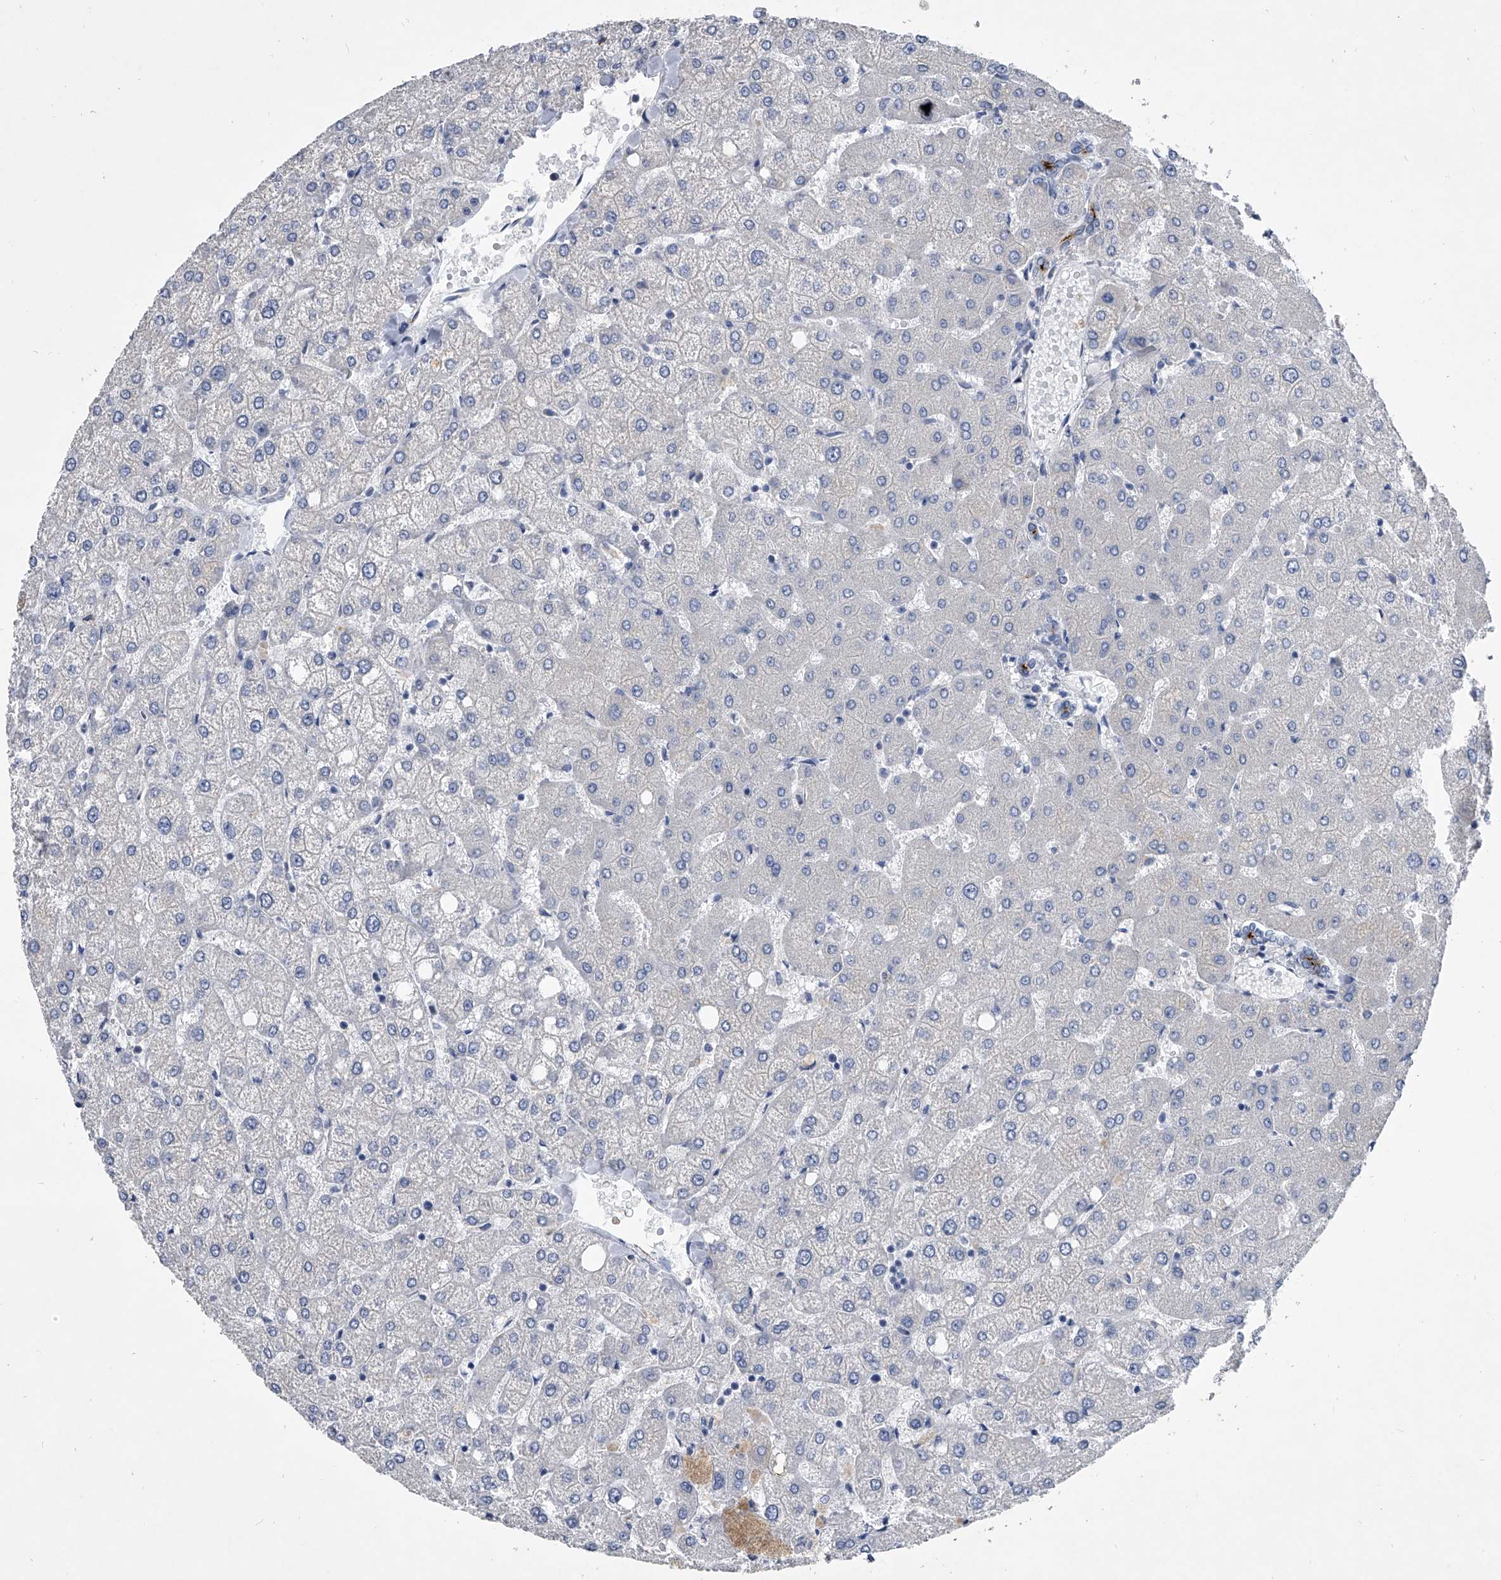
{"staining": {"intensity": "negative", "quantity": "none", "location": "none"}, "tissue": "liver", "cell_type": "Cholangiocytes", "image_type": "normal", "snomed": [{"axis": "morphology", "description": "Normal tissue, NOS"}, {"axis": "topography", "description": "Liver"}], "caption": "This is an immunohistochemistry histopathology image of unremarkable human liver. There is no positivity in cholangiocytes.", "gene": "SPP1", "patient": {"sex": "female", "age": 54}}